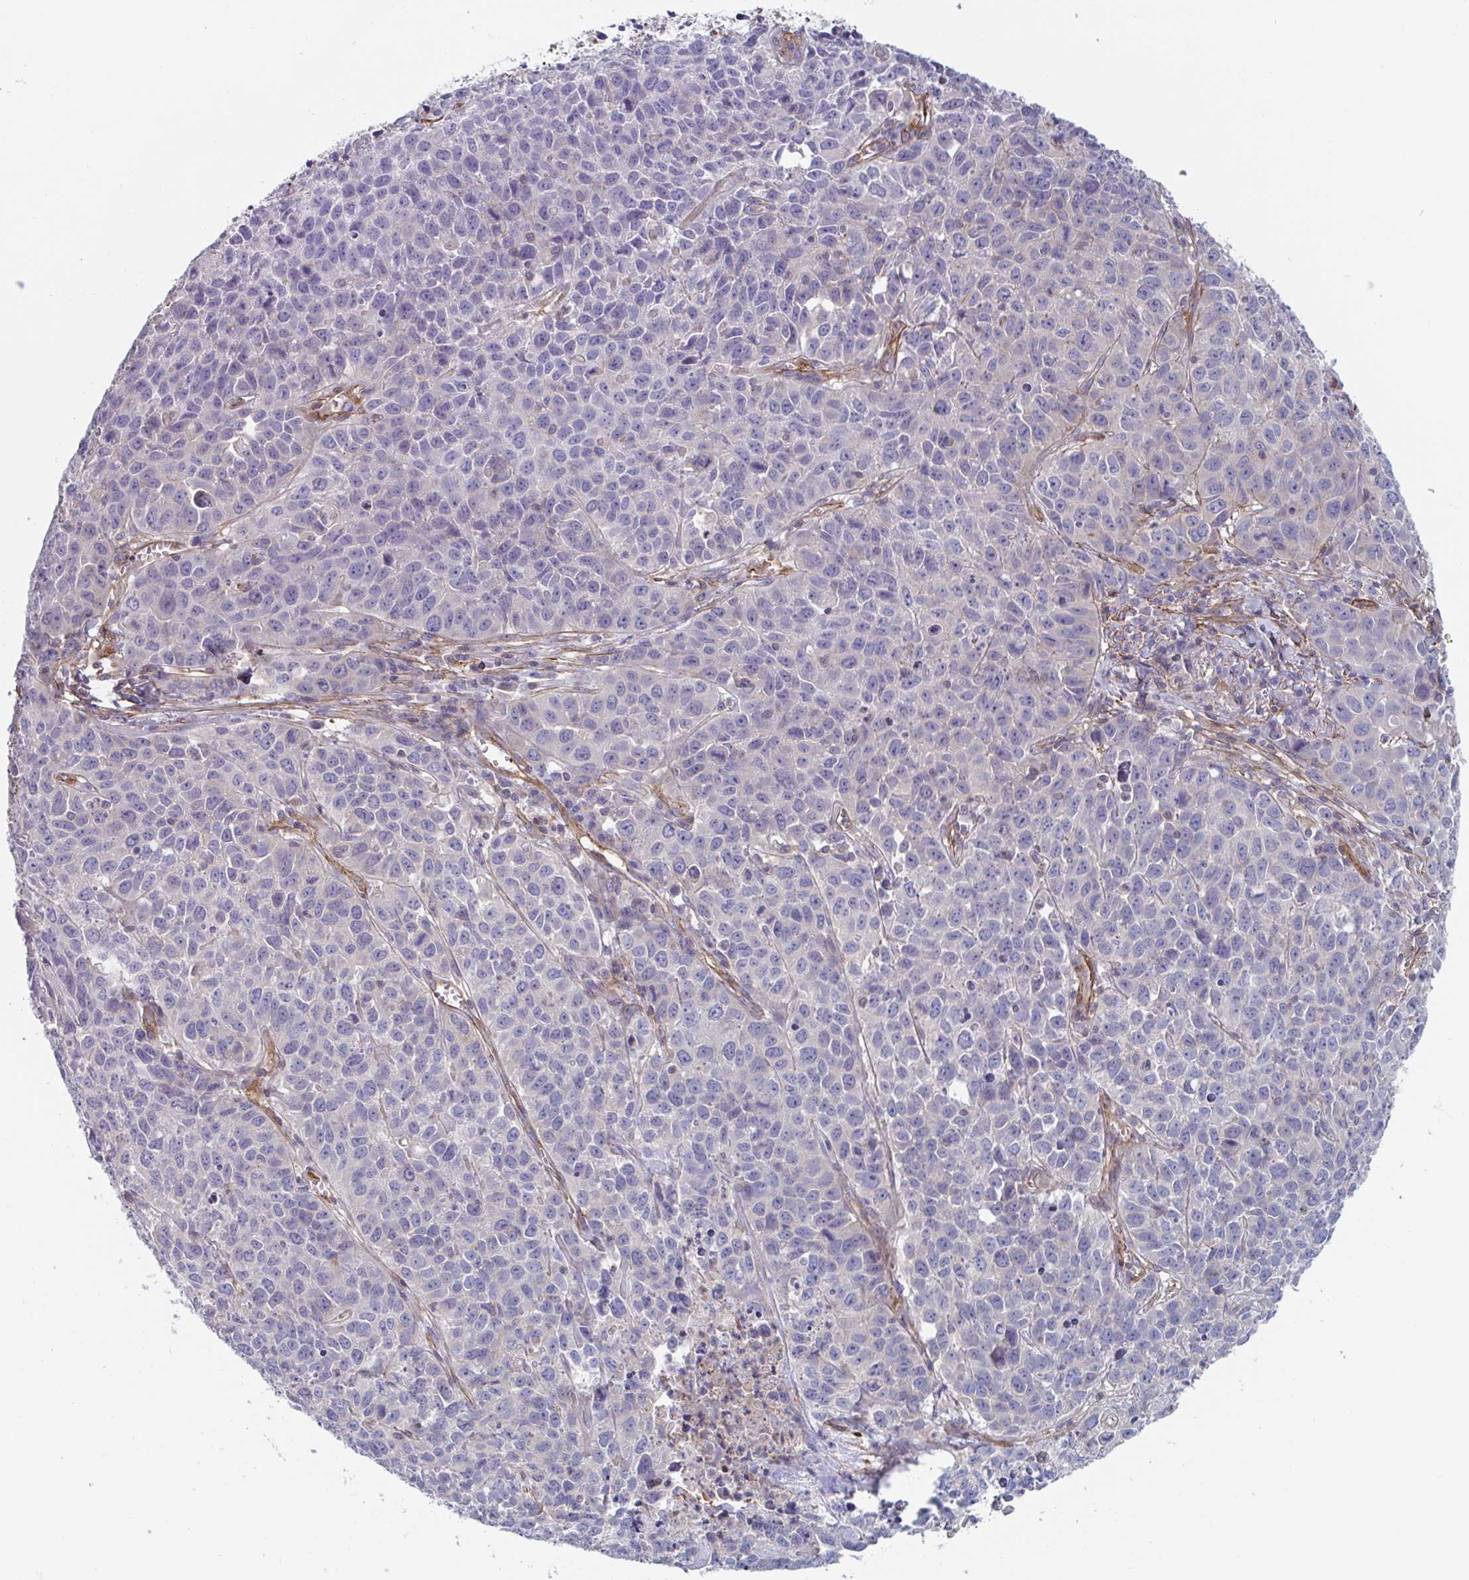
{"staining": {"intensity": "negative", "quantity": "none", "location": "none"}, "tissue": "lung cancer", "cell_type": "Tumor cells", "image_type": "cancer", "snomed": [{"axis": "morphology", "description": "Squamous cell carcinoma, NOS"}, {"axis": "topography", "description": "Lung"}], "caption": "Tumor cells show no significant protein expression in lung cancer (squamous cell carcinoma). (DAB (3,3'-diaminobenzidine) immunohistochemistry (IHC) with hematoxylin counter stain).", "gene": "SHISA7", "patient": {"sex": "male", "age": 76}}